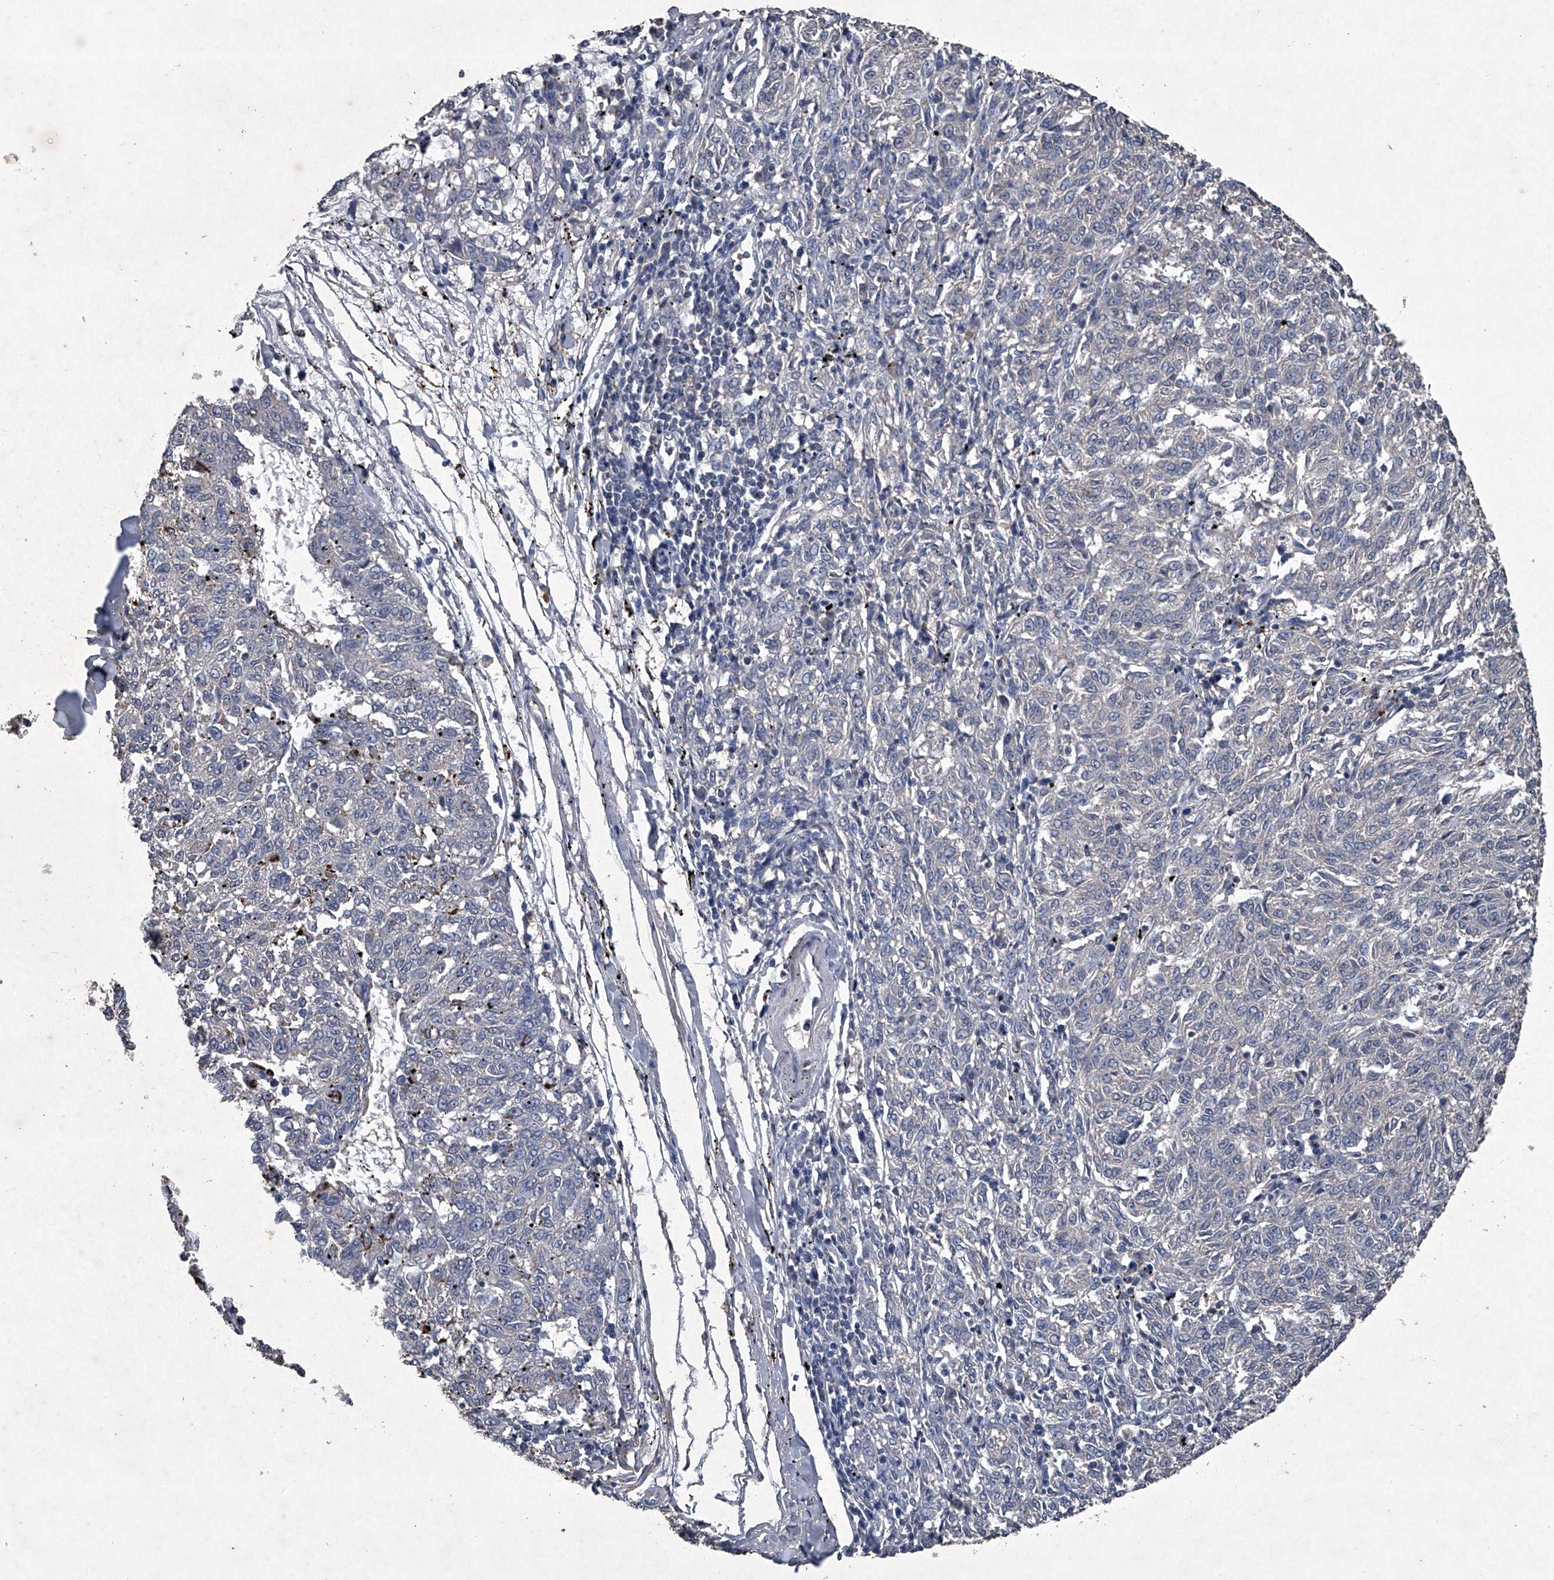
{"staining": {"intensity": "negative", "quantity": "none", "location": "none"}, "tissue": "melanoma", "cell_type": "Tumor cells", "image_type": "cancer", "snomed": [{"axis": "morphology", "description": "Malignant melanoma, NOS"}, {"axis": "topography", "description": "Skin"}], "caption": "Immunohistochemical staining of melanoma shows no significant positivity in tumor cells.", "gene": "MAPKAP1", "patient": {"sex": "female", "age": 72}}